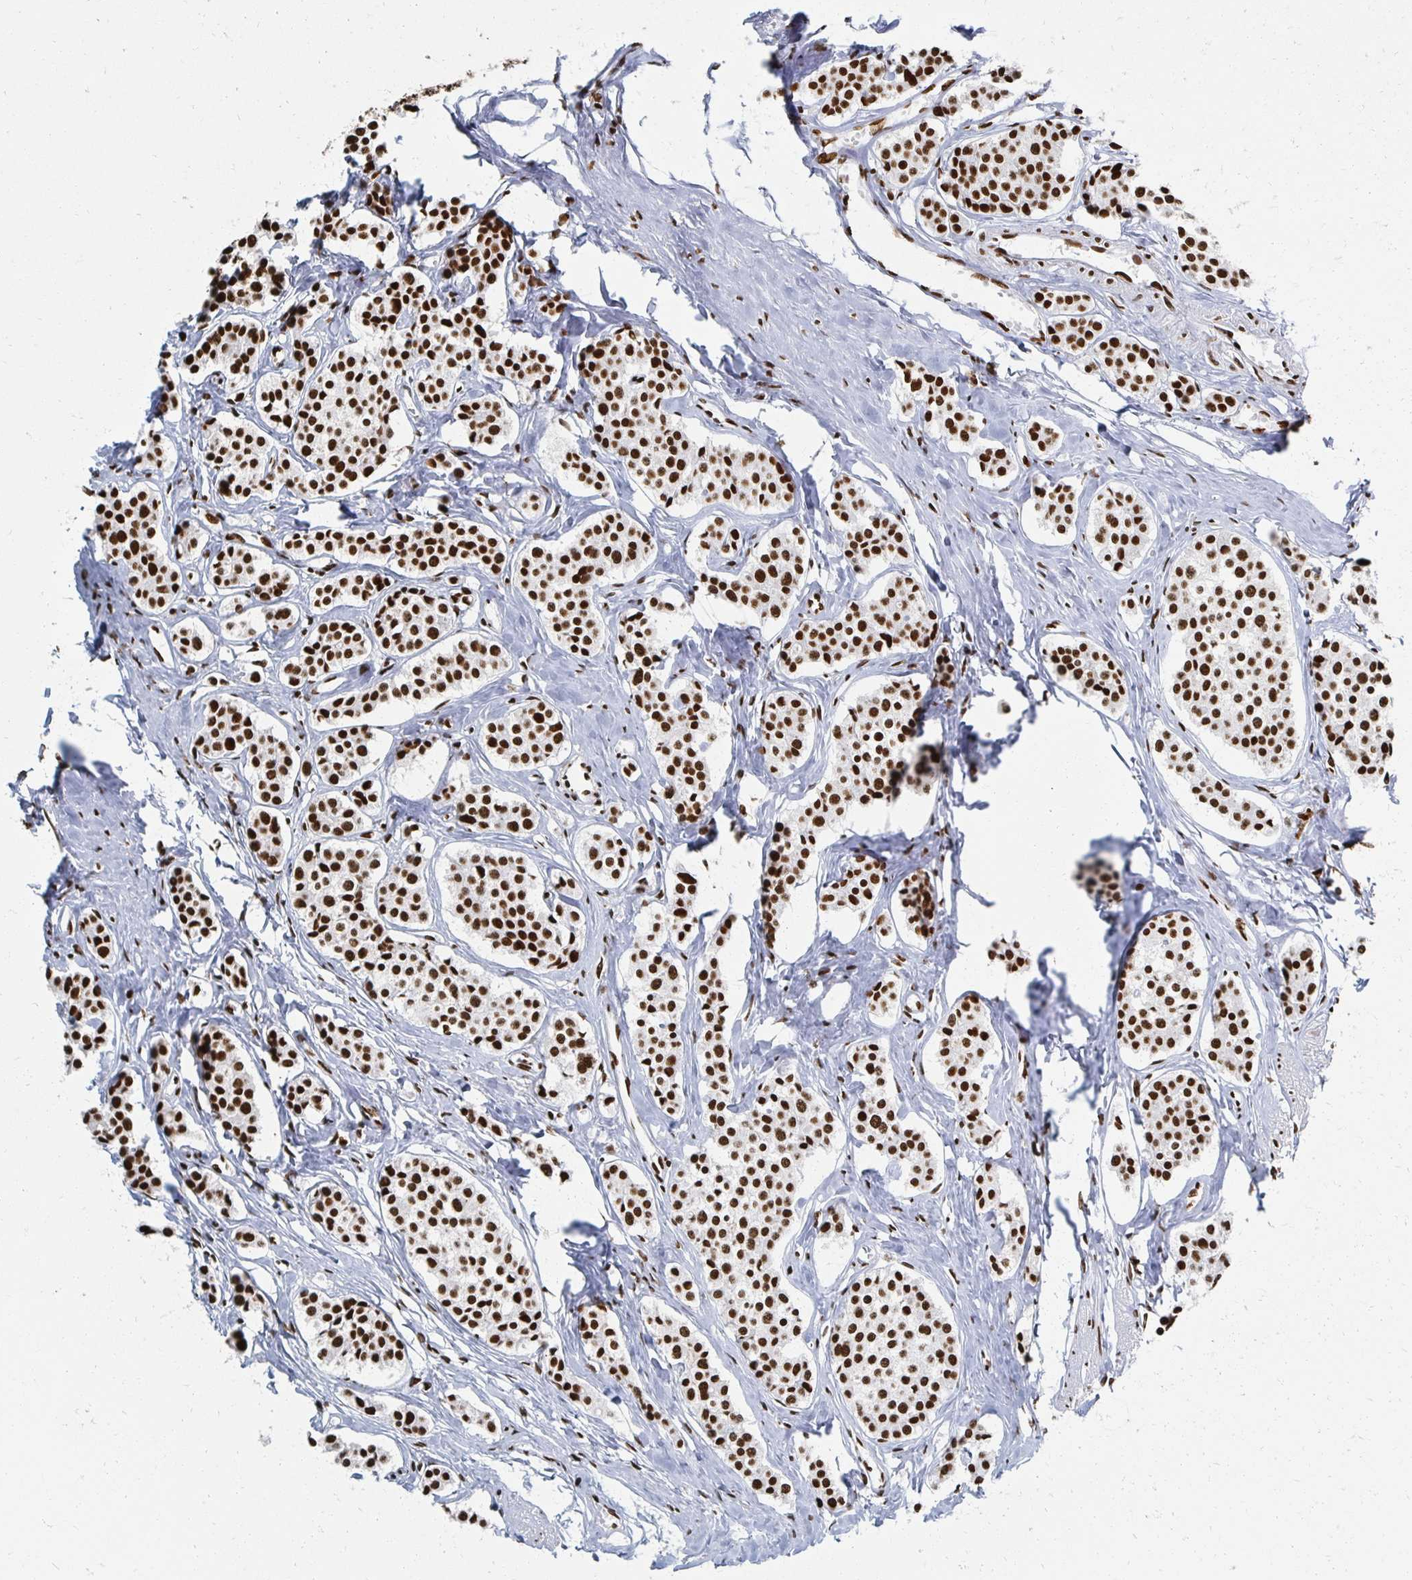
{"staining": {"intensity": "strong", "quantity": ">75%", "location": "nuclear"}, "tissue": "carcinoid", "cell_type": "Tumor cells", "image_type": "cancer", "snomed": [{"axis": "morphology", "description": "Carcinoid, malignant, NOS"}, {"axis": "topography", "description": "Small intestine"}], "caption": "DAB immunohistochemical staining of human malignant carcinoid demonstrates strong nuclear protein staining in approximately >75% of tumor cells.", "gene": "RBBP7", "patient": {"sex": "male", "age": 60}}